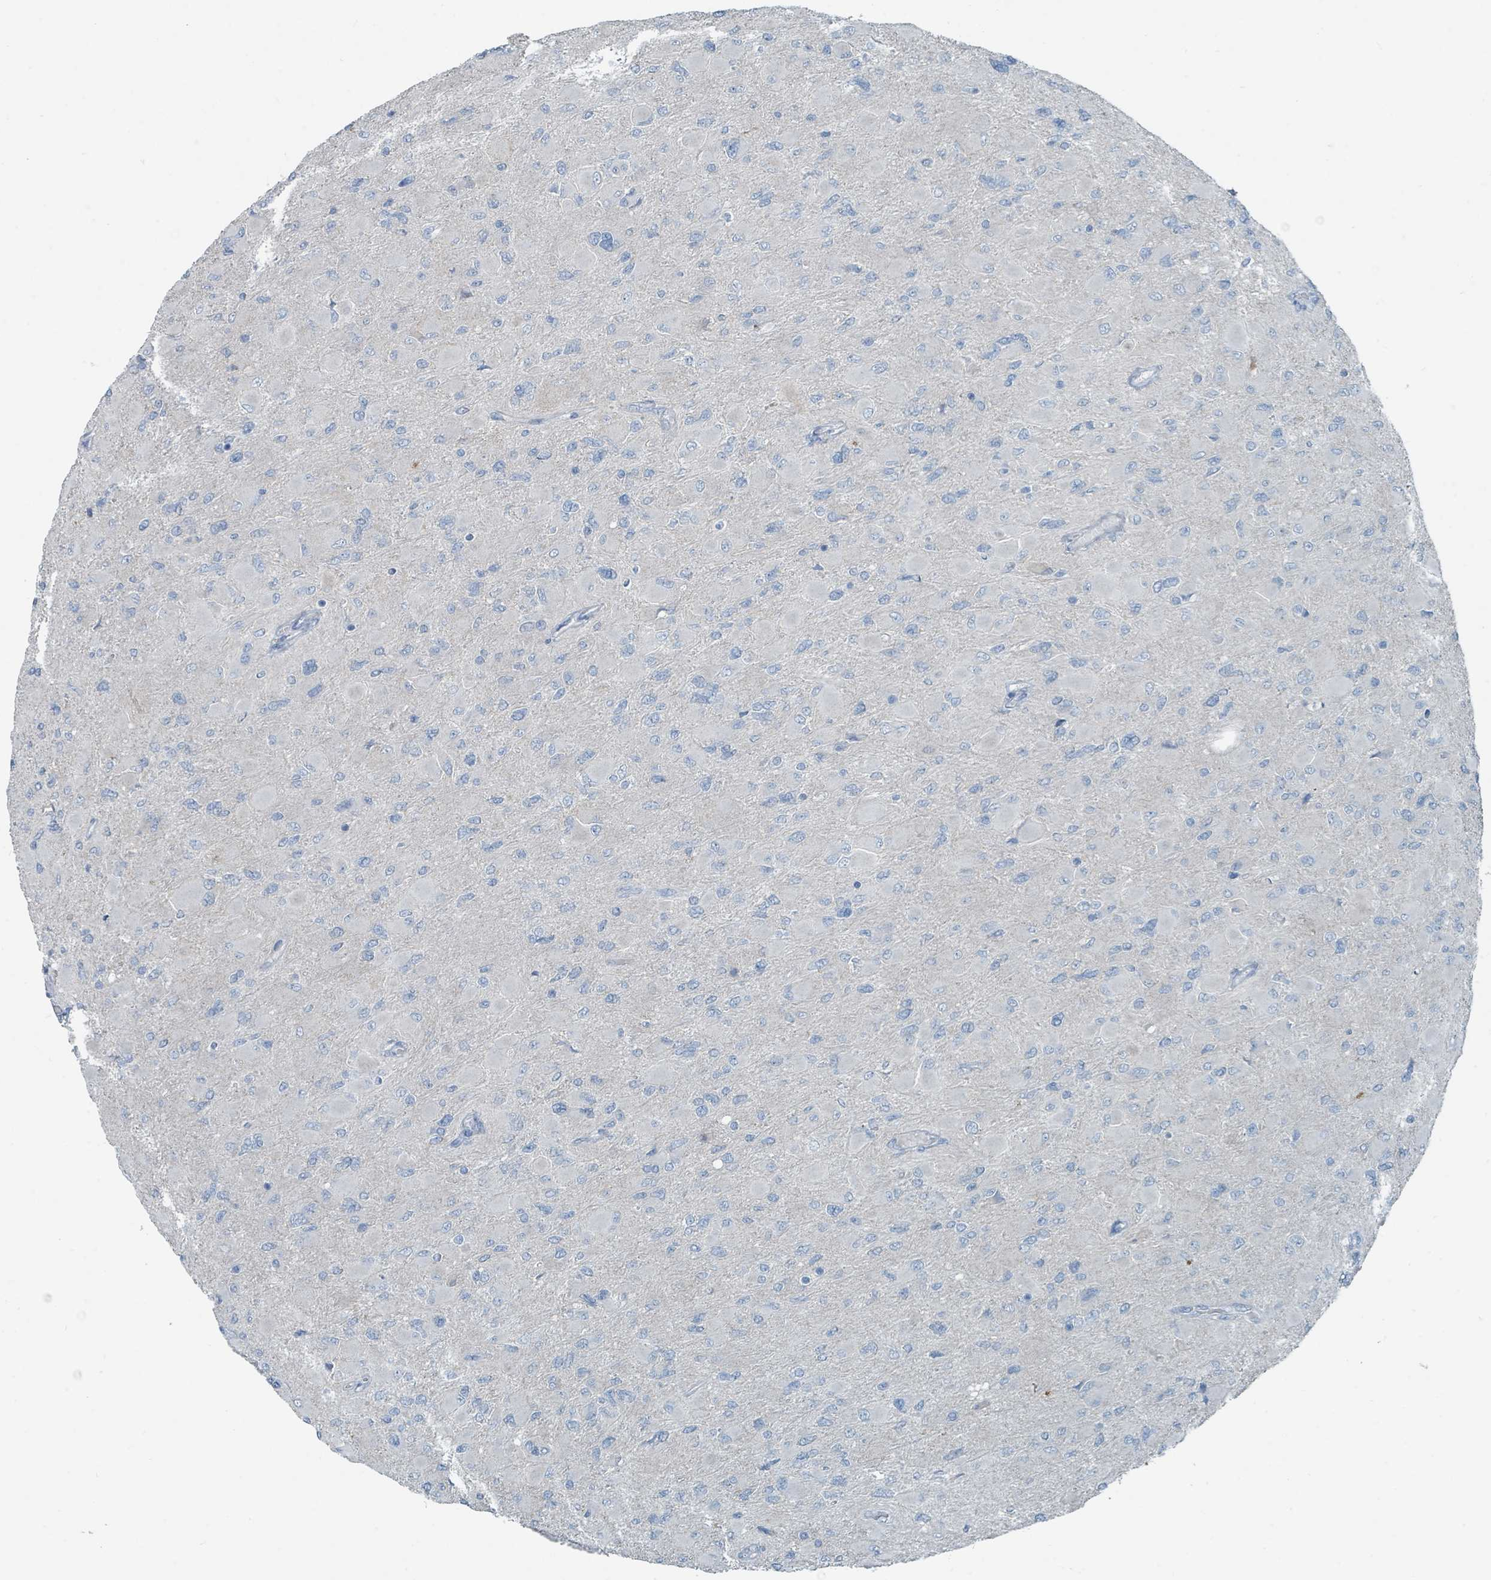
{"staining": {"intensity": "negative", "quantity": "none", "location": "none"}, "tissue": "glioma", "cell_type": "Tumor cells", "image_type": "cancer", "snomed": [{"axis": "morphology", "description": "Glioma, malignant, High grade"}, {"axis": "topography", "description": "Cerebral cortex"}], "caption": "This is an immunohistochemistry image of glioma. There is no staining in tumor cells.", "gene": "RASA4", "patient": {"sex": "female", "age": 36}}